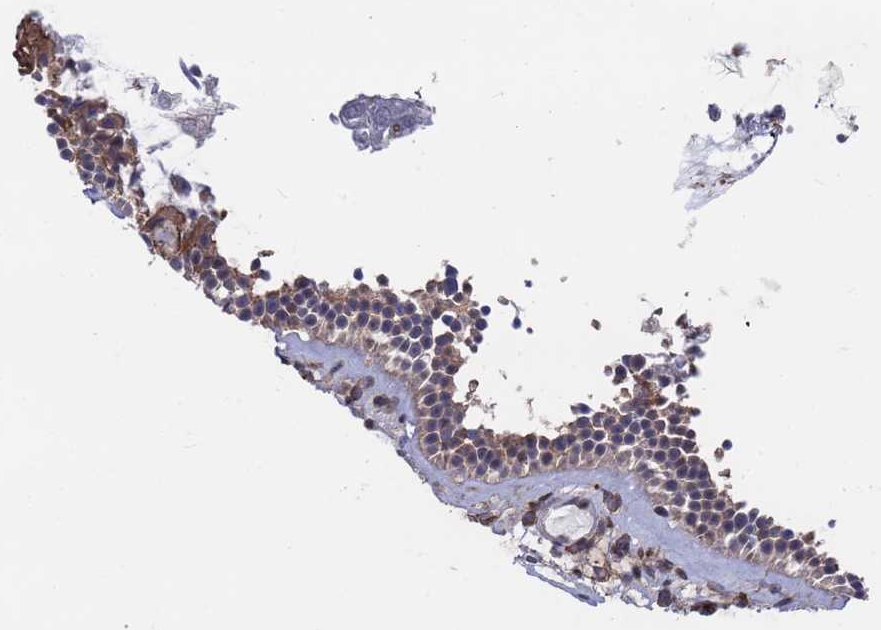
{"staining": {"intensity": "weak", "quantity": "25%-75%", "location": "cytoplasmic/membranous"}, "tissue": "nasopharynx", "cell_type": "Respiratory epithelial cells", "image_type": "normal", "snomed": [{"axis": "morphology", "description": "Normal tissue, NOS"}, {"axis": "morphology", "description": "Inflammation, NOS"}, {"axis": "morphology", "description": "Malignant melanoma, Metastatic site"}, {"axis": "topography", "description": "Nasopharynx"}], "caption": "Nasopharynx was stained to show a protein in brown. There is low levels of weak cytoplasmic/membranous staining in approximately 25%-75% of respiratory epithelial cells. (IHC, brightfield microscopy, high magnification).", "gene": "TMBIM6", "patient": {"sex": "male", "age": 70}}